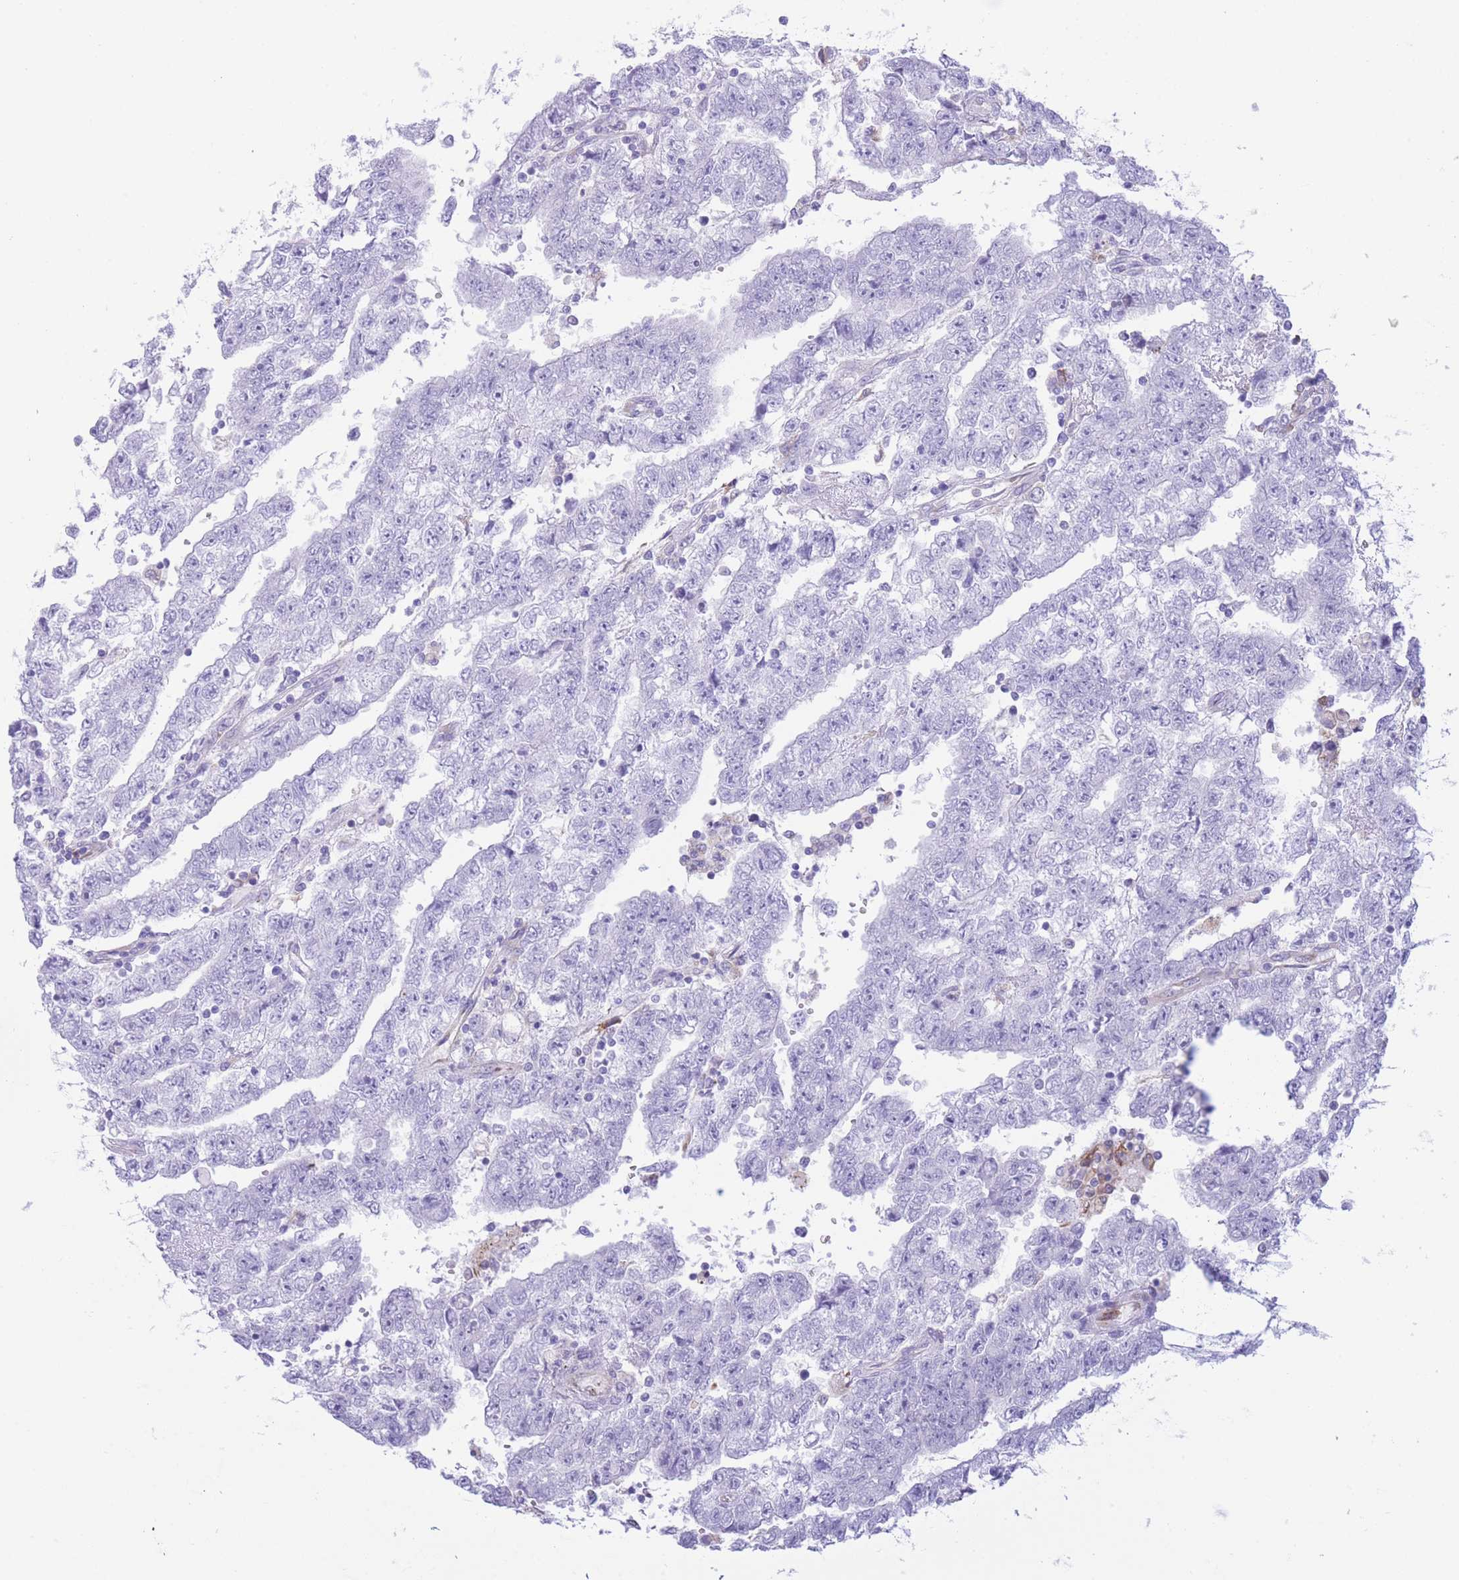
{"staining": {"intensity": "negative", "quantity": "none", "location": "none"}, "tissue": "testis cancer", "cell_type": "Tumor cells", "image_type": "cancer", "snomed": [{"axis": "morphology", "description": "Carcinoma, Embryonal, NOS"}, {"axis": "topography", "description": "Testis"}], "caption": "A micrograph of human testis embryonal carcinoma is negative for staining in tumor cells.", "gene": "MYDGF", "patient": {"sex": "male", "age": 25}}